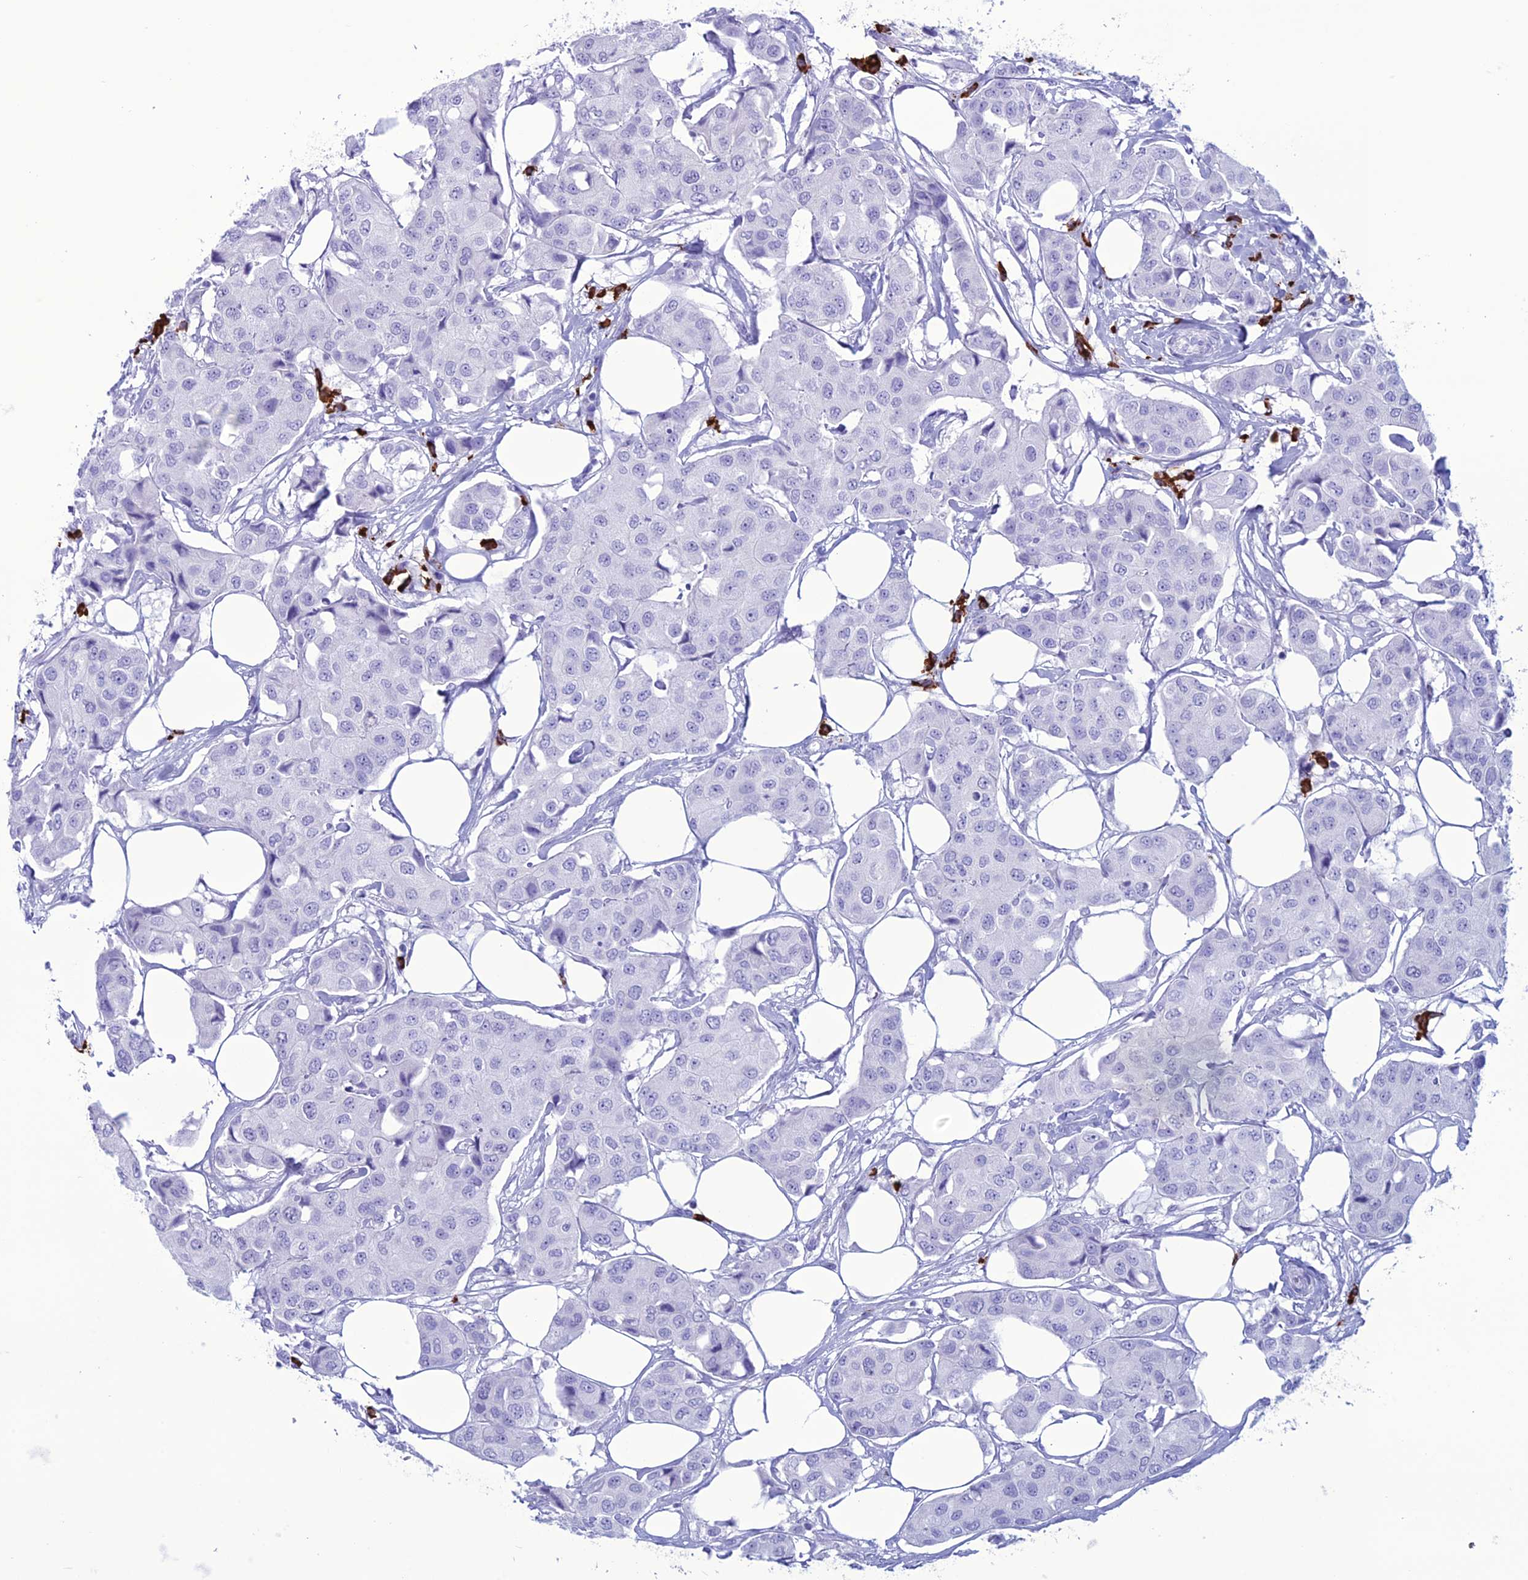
{"staining": {"intensity": "negative", "quantity": "none", "location": "none"}, "tissue": "breast cancer", "cell_type": "Tumor cells", "image_type": "cancer", "snomed": [{"axis": "morphology", "description": "Duct carcinoma"}, {"axis": "topography", "description": "Breast"}], "caption": "Immunohistochemistry image of breast cancer stained for a protein (brown), which reveals no positivity in tumor cells. The staining is performed using DAB (3,3'-diaminobenzidine) brown chromogen with nuclei counter-stained in using hematoxylin.", "gene": "MZB1", "patient": {"sex": "female", "age": 80}}